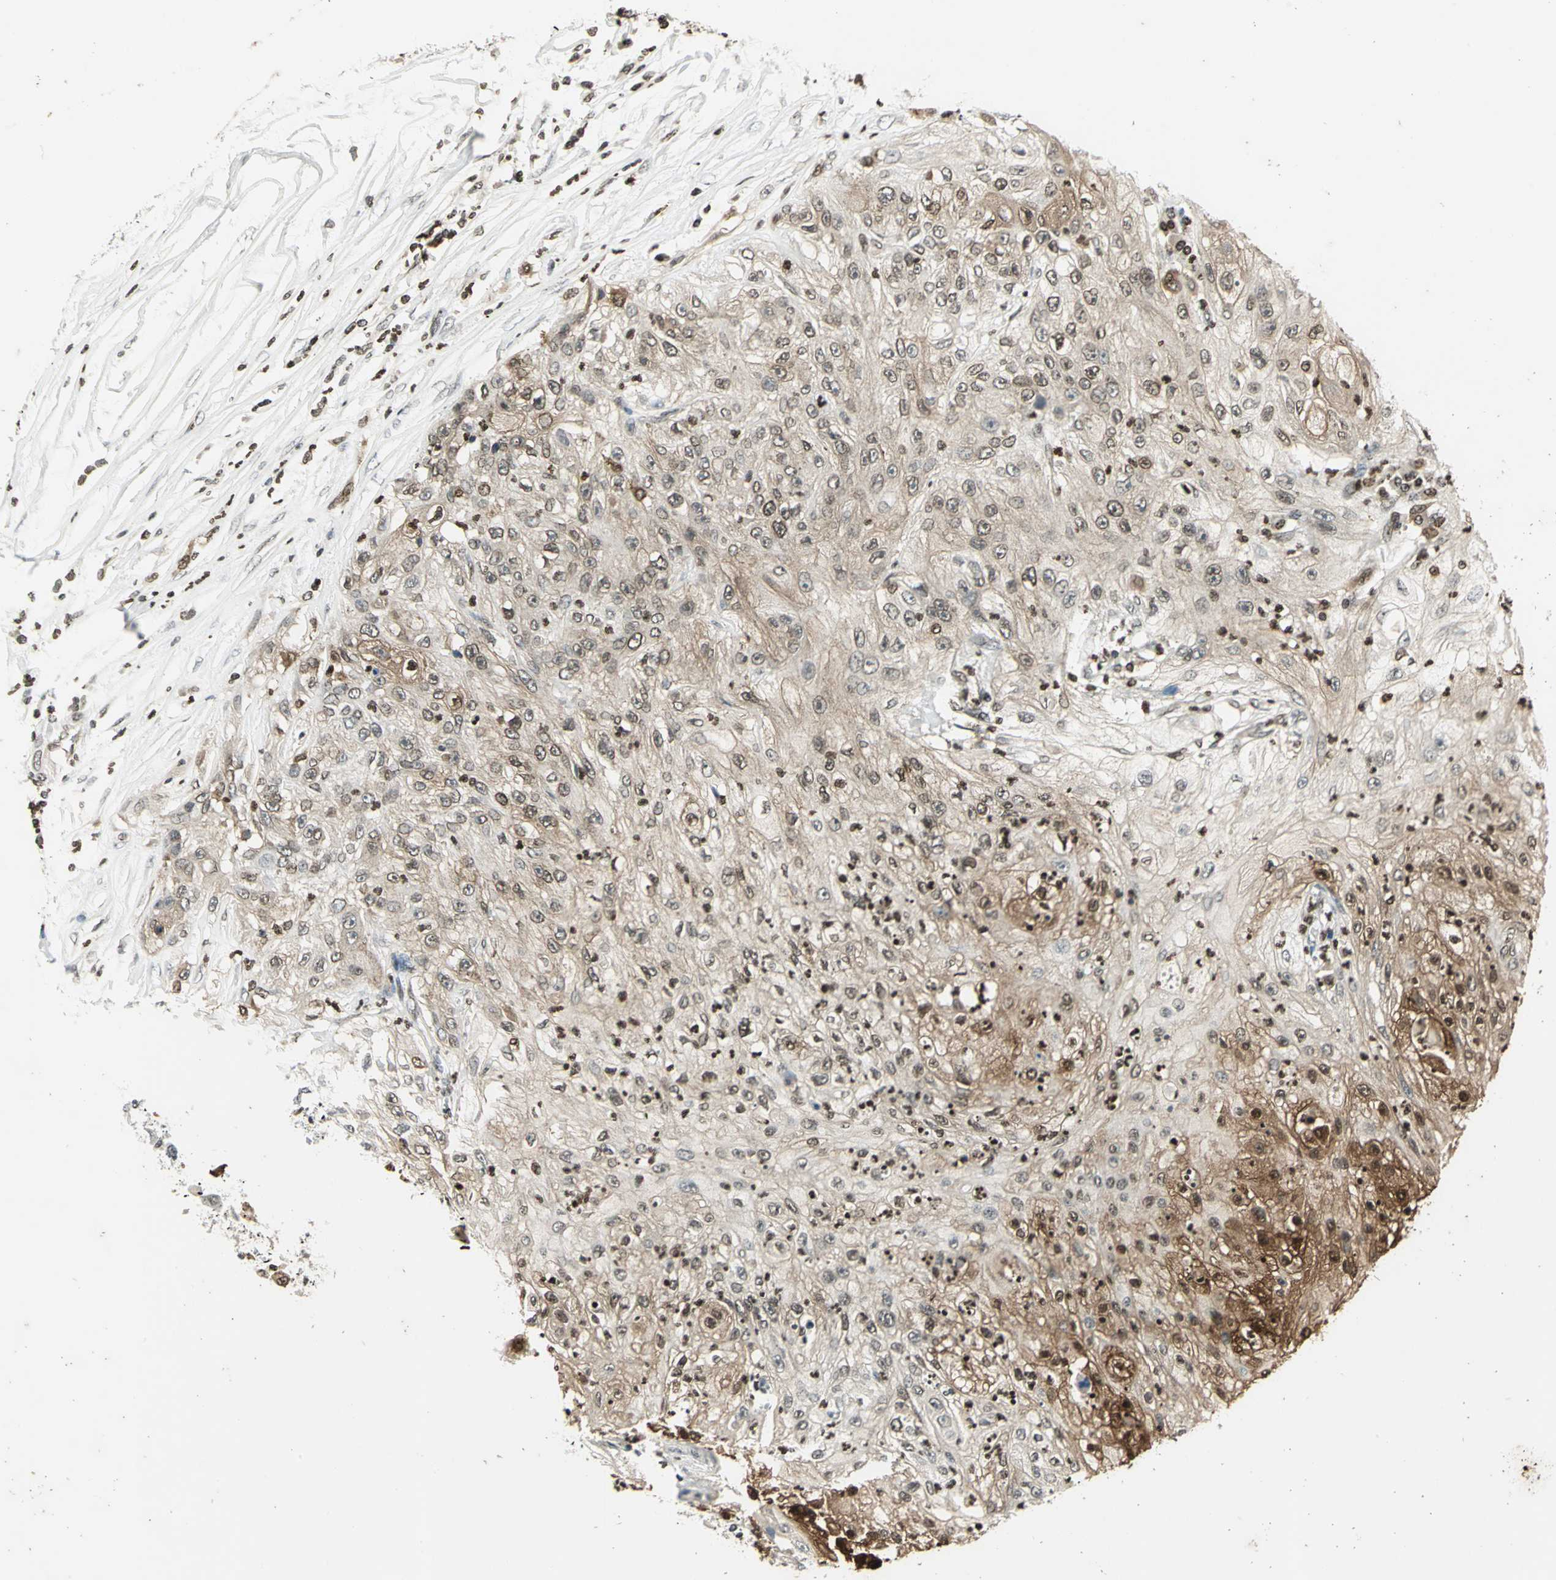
{"staining": {"intensity": "moderate", "quantity": ">75%", "location": "cytoplasmic/membranous,nuclear"}, "tissue": "lung cancer", "cell_type": "Tumor cells", "image_type": "cancer", "snomed": [{"axis": "morphology", "description": "Inflammation, NOS"}, {"axis": "morphology", "description": "Squamous cell carcinoma, NOS"}, {"axis": "topography", "description": "Lymph node"}, {"axis": "topography", "description": "Soft tissue"}, {"axis": "topography", "description": "Lung"}], "caption": "Brown immunohistochemical staining in lung cancer demonstrates moderate cytoplasmic/membranous and nuclear positivity in approximately >75% of tumor cells.", "gene": "LGALS3", "patient": {"sex": "male", "age": 66}}